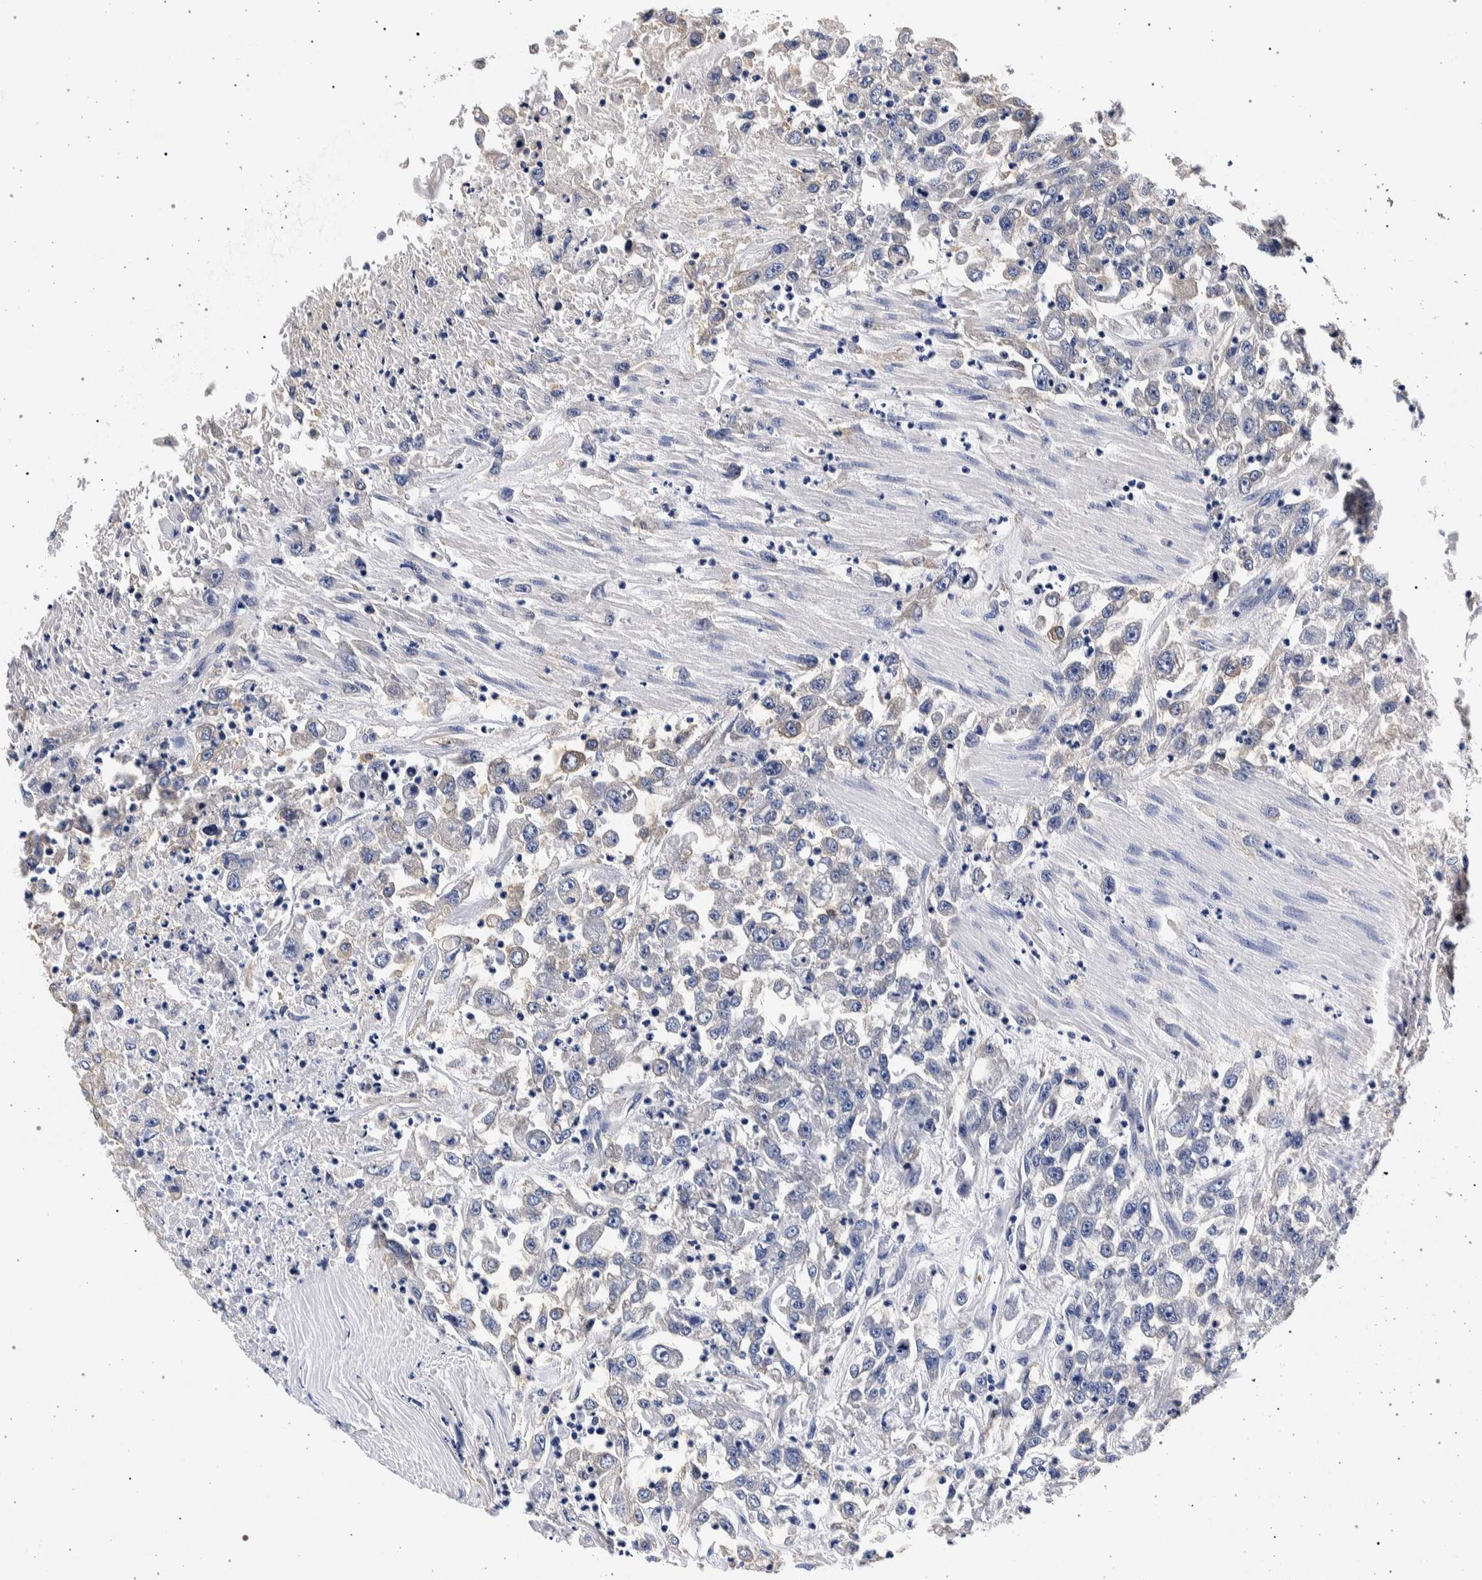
{"staining": {"intensity": "negative", "quantity": "none", "location": "none"}, "tissue": "urothelial cancer", "cell_type": "Tumor cells", "image_type": "cancer", "snomed": [{"axis": "morphology", "description": "Urothelial carcinoma, High grade"}, {"axis": "topography", "description": "Urinary bladder"}], "caption": "This is a histopathology image of immunohistochemistry staining of urothelial cancer, which shows no positivity in tumor cells.", "gene": "NIBAN2", "patient": {"sex": "male", "age": 46}}